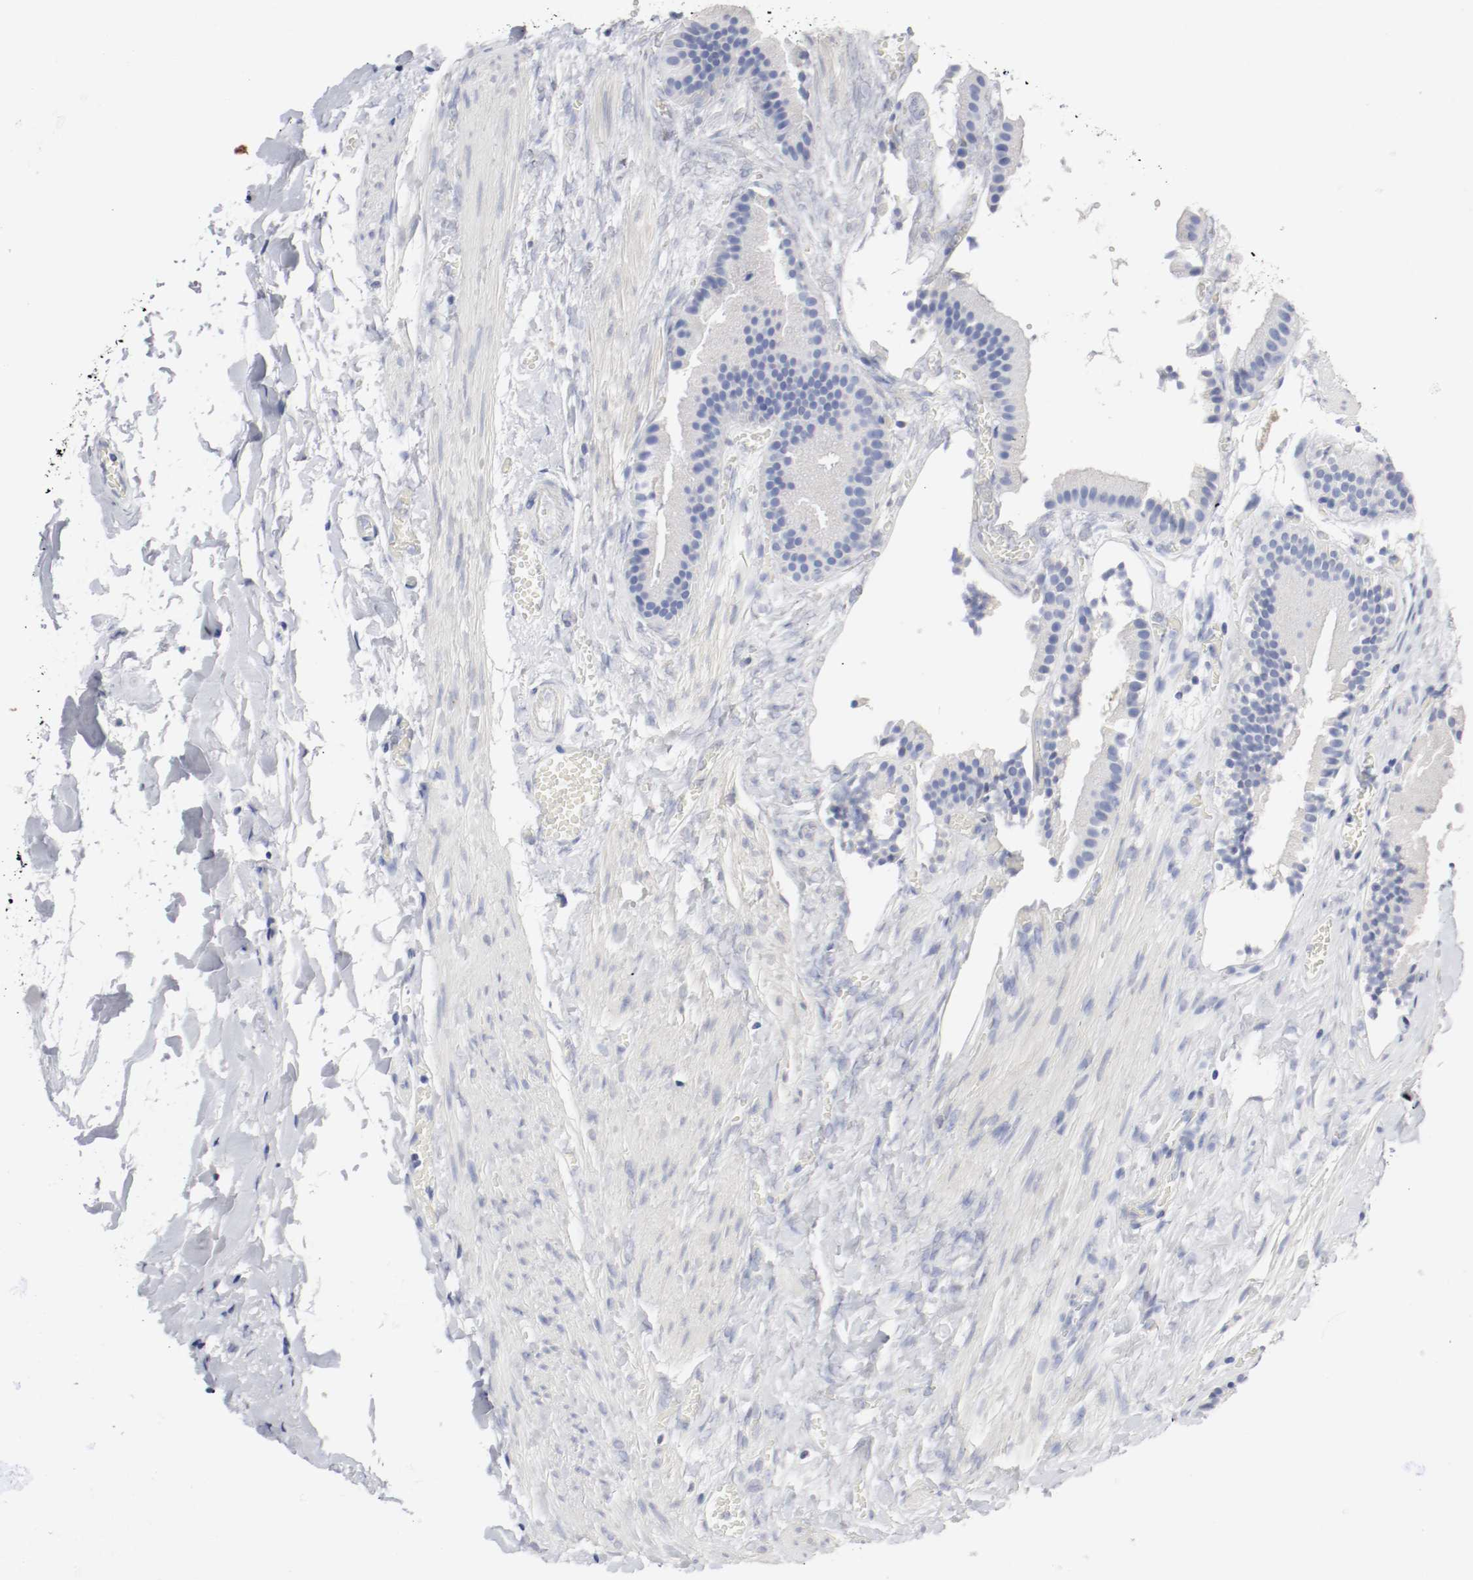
{"staining": {"intensity": "negative", "quantity": "none", "location": "none"}, "tissue": "gallbladder", "cell_type": "Glandular cells", "image_type": "normal", "snomed": [{"axis": "morphology", "description": "Normal tissue, NOS"}, {"axis": "topography", "description": "Gallbladder"}], "caption": "The image displays no staining of glandular cells in unremarkable gallbladder.", "gene": "GAD1", "patient": {"sex": "female", "age": 63}}